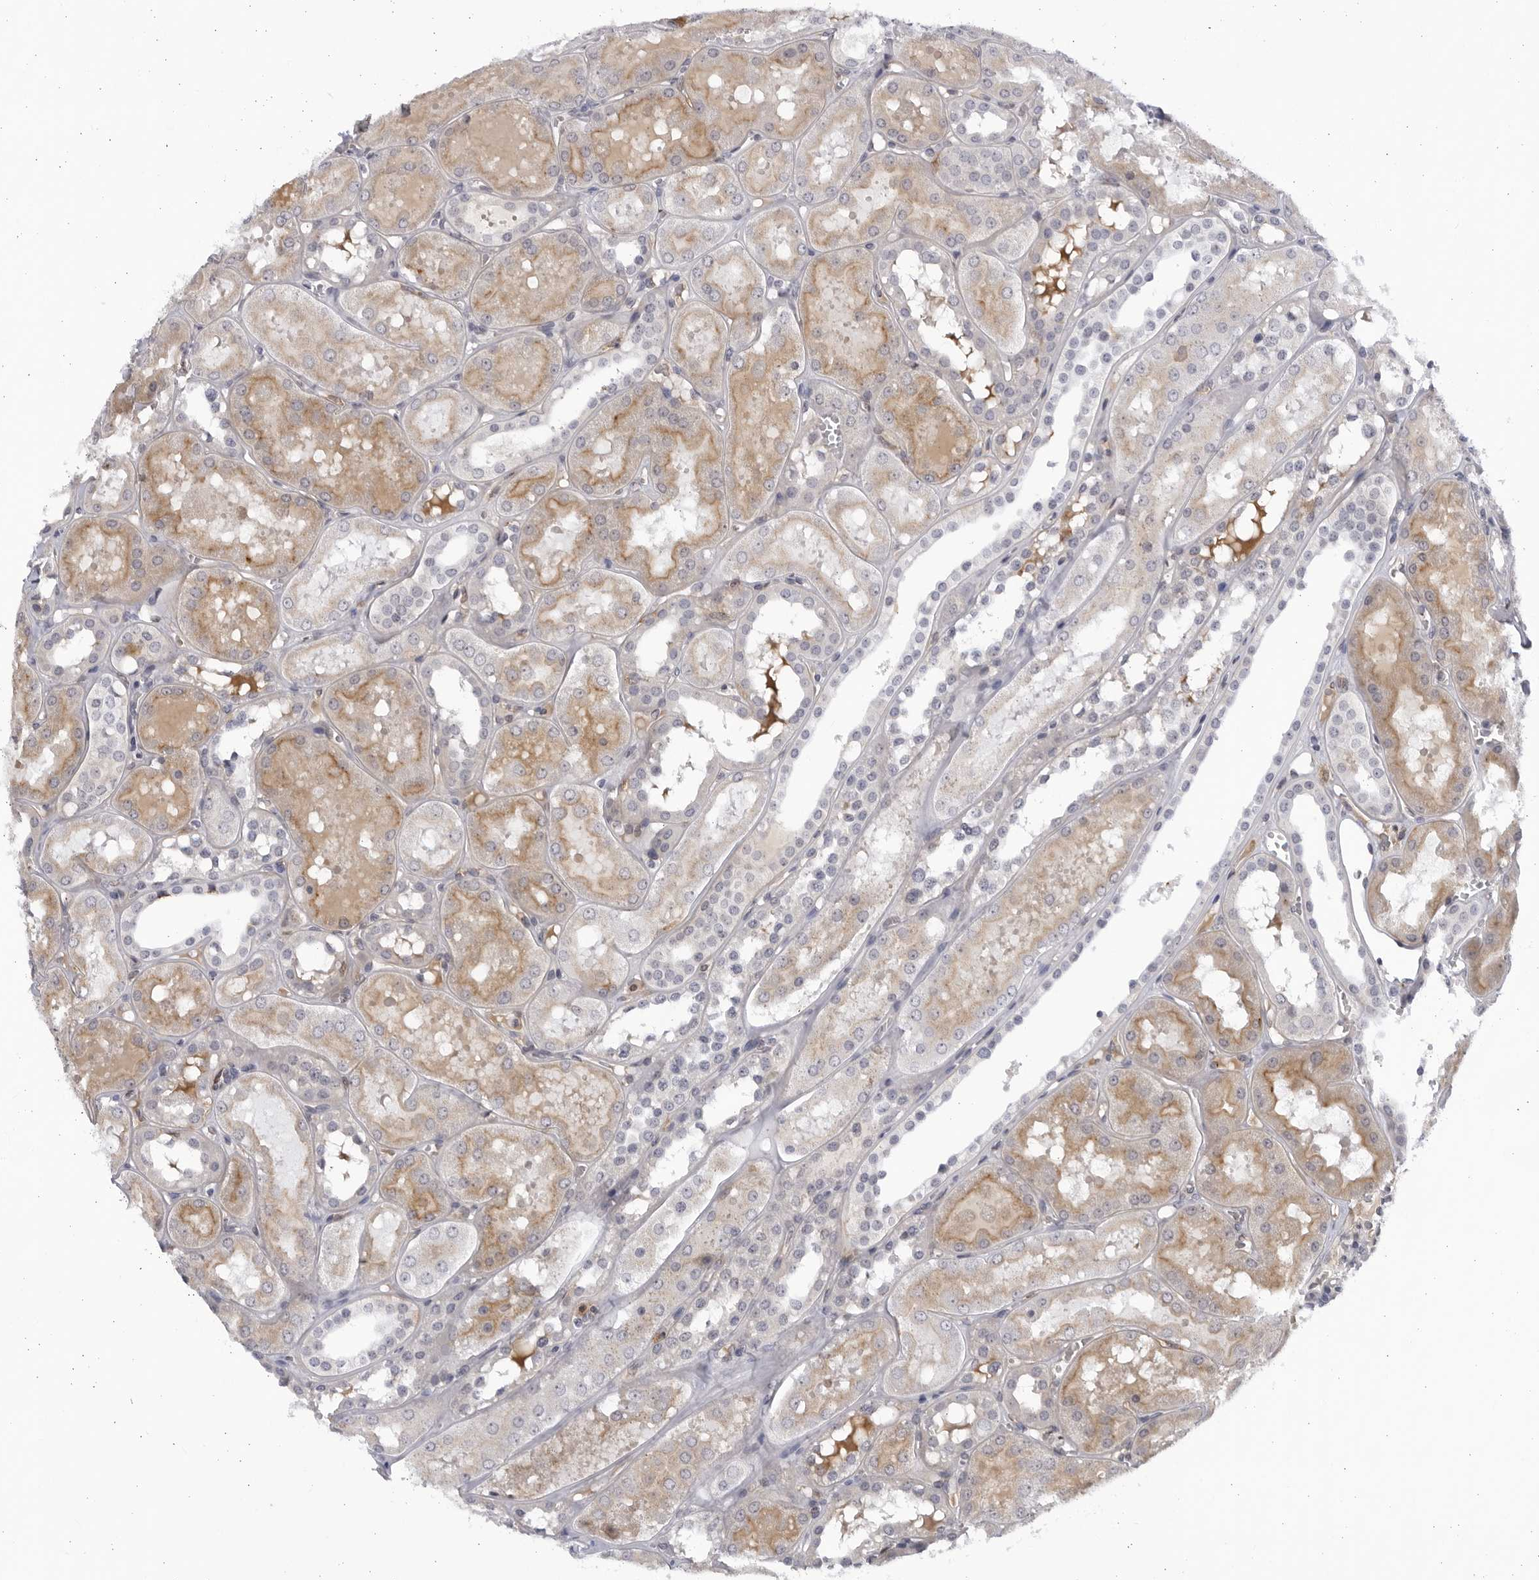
{"staining": {"intensity": "negative", "quantity": "none", "location": "none"}, "tissue": "kidney", "cell_type": "Cells in glomeruli", "image_type": "normal", "snomed": [{"axis": "morphology", "description": "Normal tissue, NOS"}, {"axis": "topography", "description": "Kidney"}, {"axis": "topography", "description": "Urinary bladder"}], "caption": "This is an immunohistochemistry (IHC) micrograph of unremarkable kidney. There is no expression in cells in glomeruli.", "gene": "BMP2K", "patient": {"sex": "male", "age": 16}}